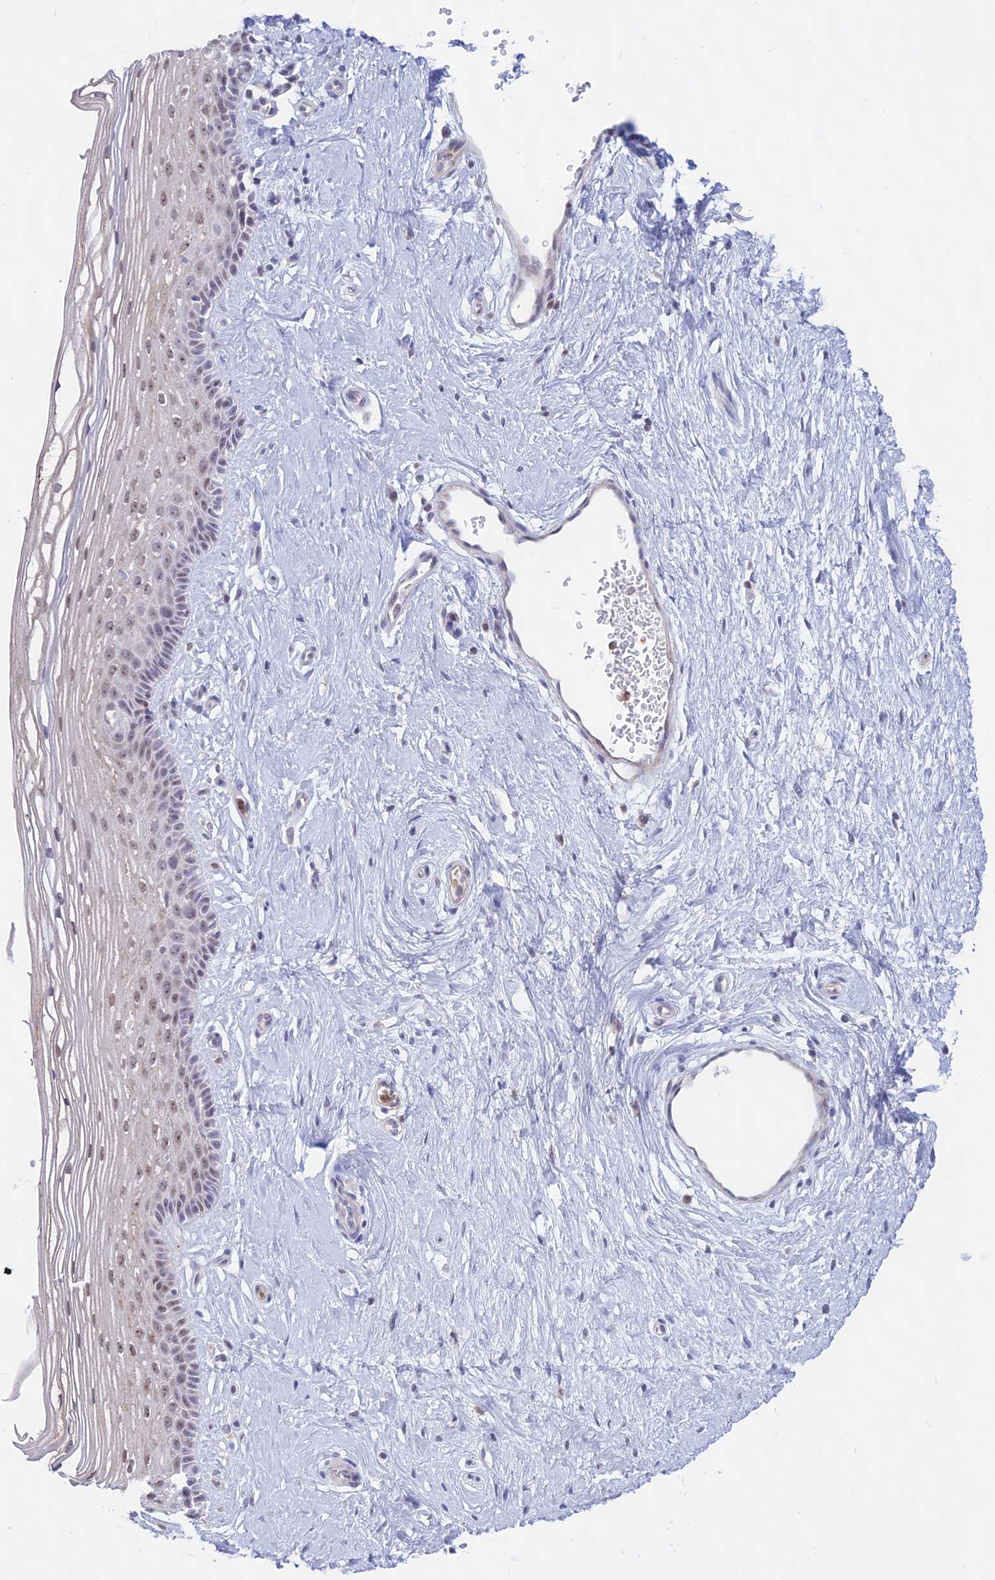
{"staining": {"intensity": "moderate", "quantity": "25%-75%", "location": "nuclear"}, "tissue": "vagina", "cell_type": "Squamous epithelial cells", "image_type": "normal", "snomed": [{"axis": "morphology", "description": "Normal tissue, NOS"}, {"axis": "topography", "description": "Vagina"}], "caption": "IHC (DAB (3,3'-diaminobenzidine)) staining of unremarkable human vagina displays moderate nuclear protein positivity in approximately 25%-75% of squamous epithelial cells. The protein of interest is stained brown, and the nuclei are stained in blue (DAB IHC with brightfield microscopy, high magnification).", "gene": "KRR1", "patient": {"sex": "female", "age": 46}}